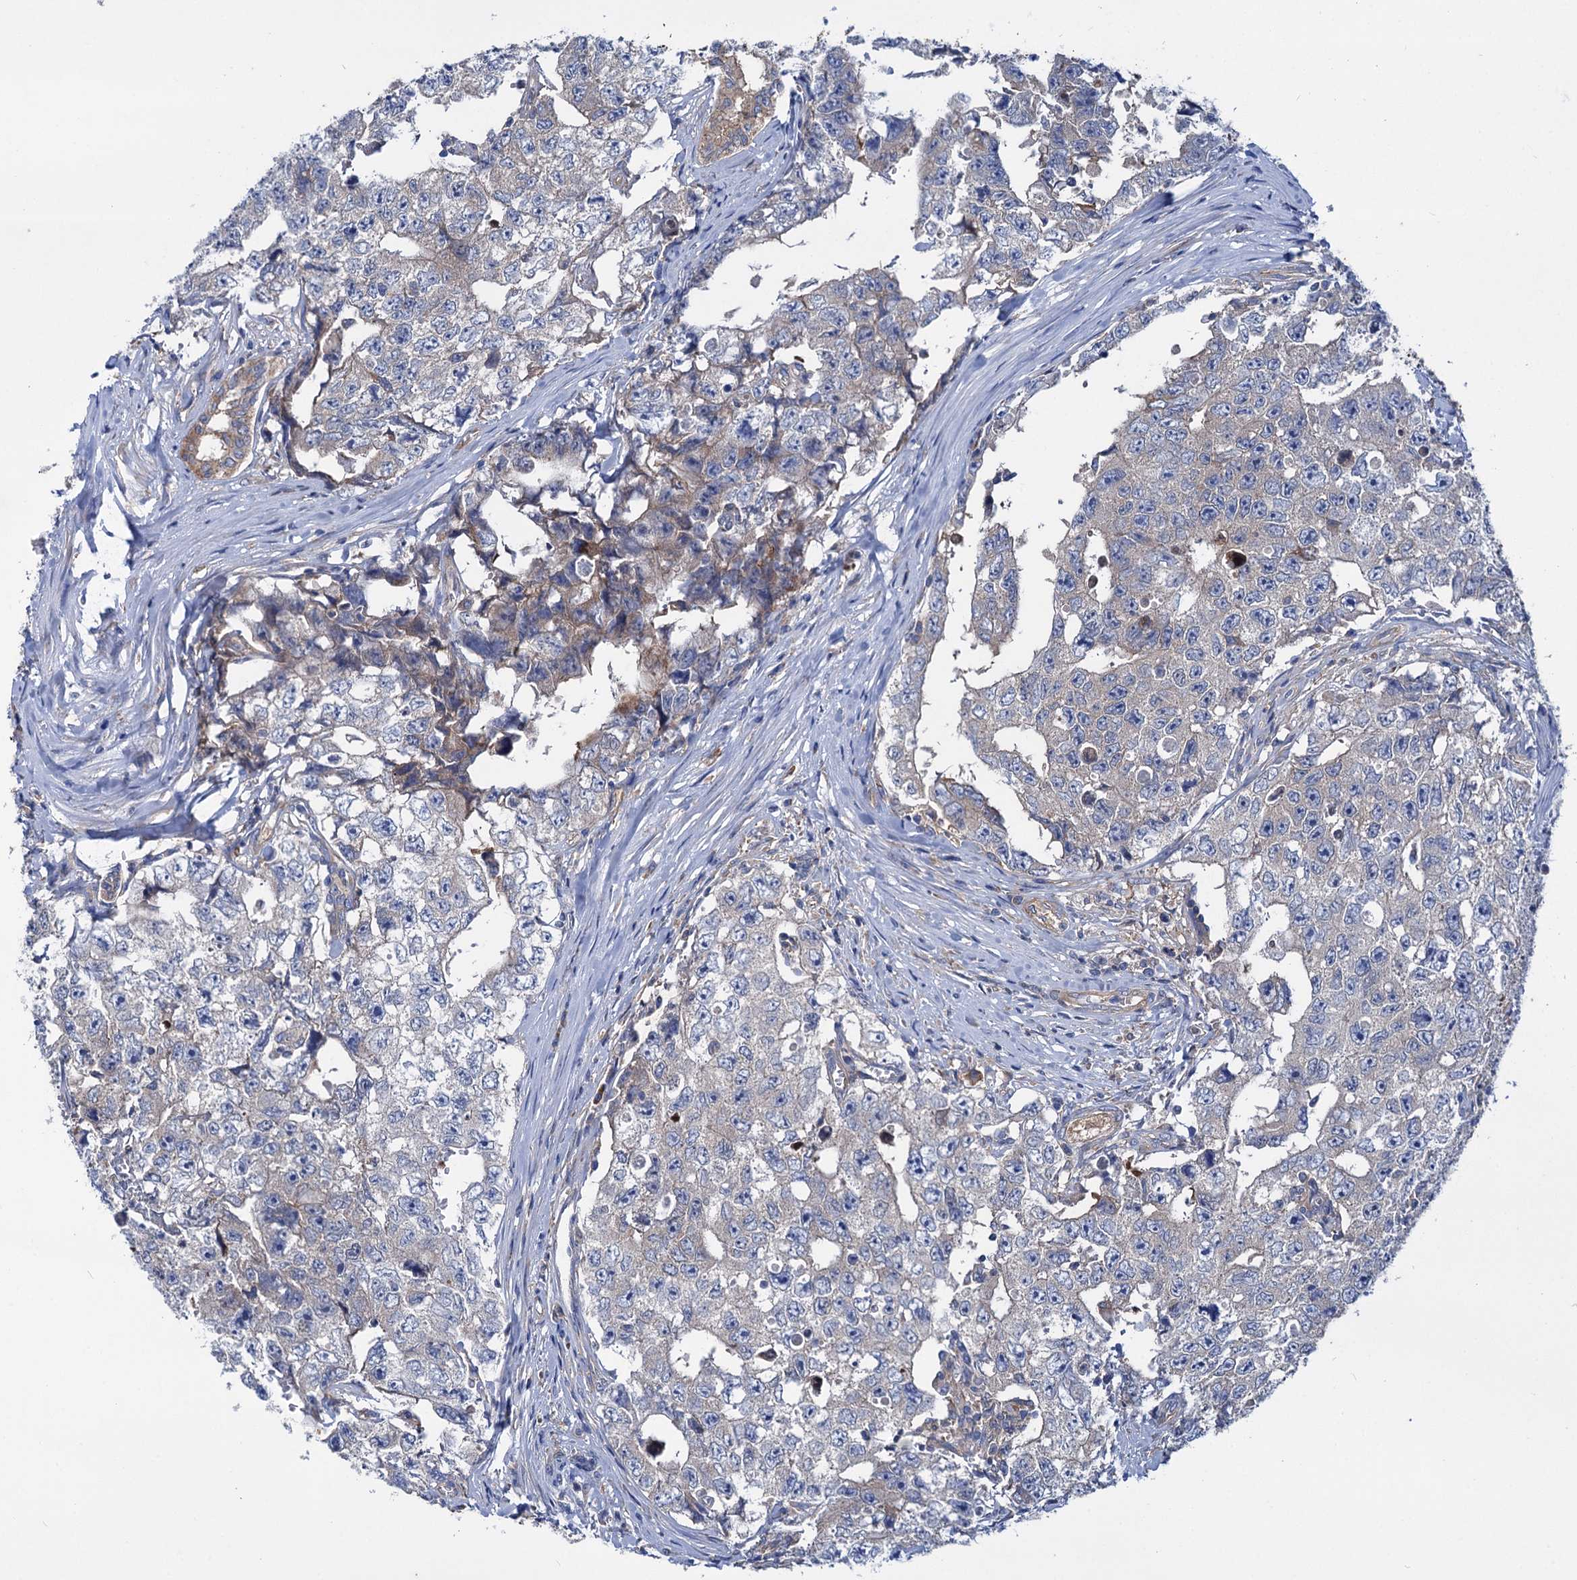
{"staining": {"intensity": "negative", "quantity": "none", "location": "none"}, "tissue": "testis cancer", "cell_type": "Tumor cells", "image_type": "cancer", "snomed": [{"axis": "morphology", "description": "Carcinoma, Embryonal, NOS"}, {"axis": "topography", "description": "Testis"}], "caption": "This is an immunohistochemistry (IHC) image of human testis embryonal carcinoma. There is no staining in tumor cells.", "gene": "TRIM55", "patient": {"sex": "male", "age": 17}}